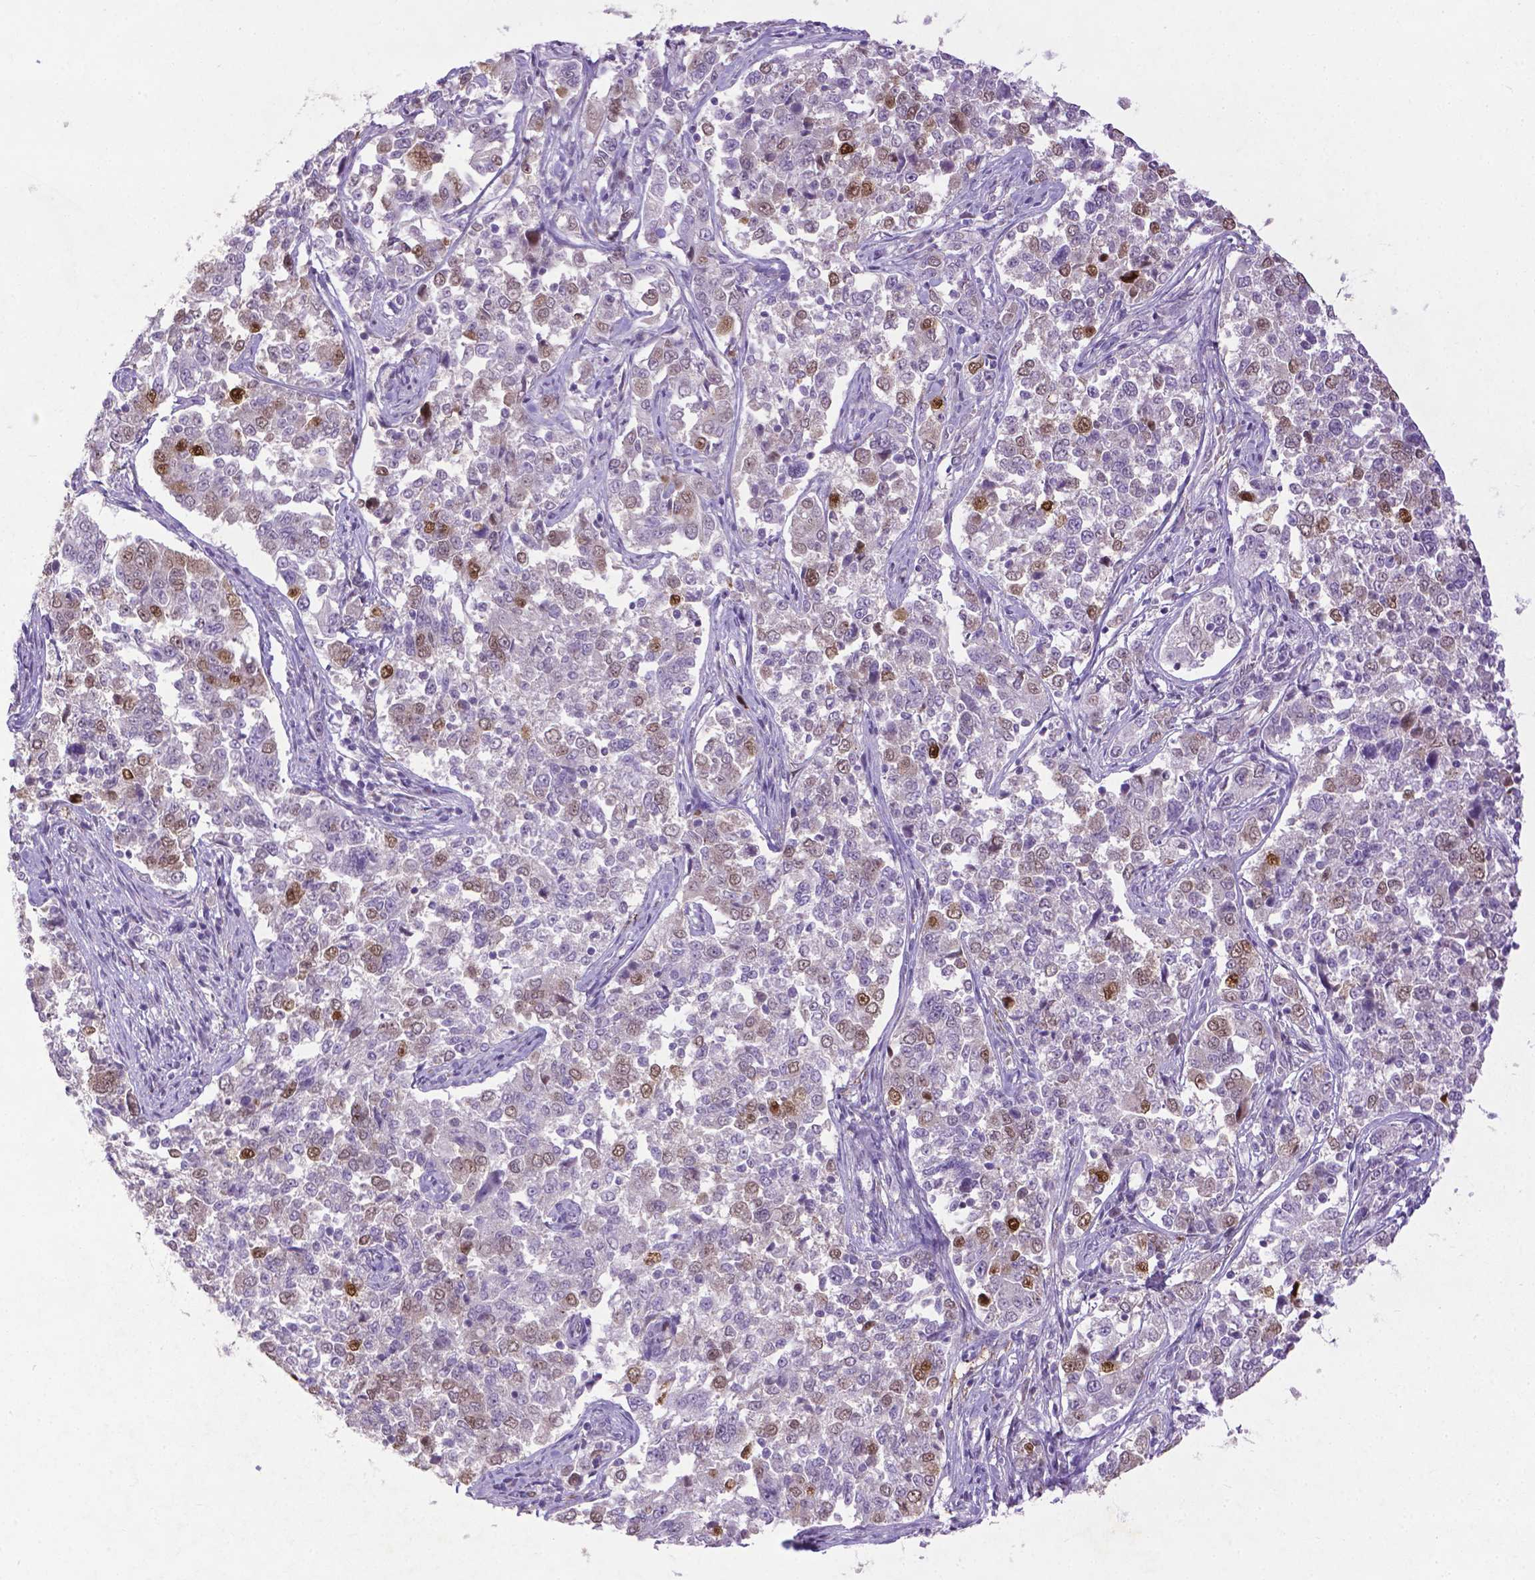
{"staining": {"intensity": "moderate", "quantity": "25%-75%", "location": "nuclear"}, "tissue": "endometrial cancer", "cell_type": "Tumor cells", "image_type": "cancer", "snomed": [{"axis": "morphology", "description": "Adenocarcinoma, NOS"}, {"axis": "topography", "description": "Endometrium"}], "caption": "A photomicrograph of adenocarcinoma (endometrial) stained for a protein exhibits moderate nuclear brown staining in tumor cells.", "gene": "CDKN1A", "patient": {"sex": "female", "age": 43}}